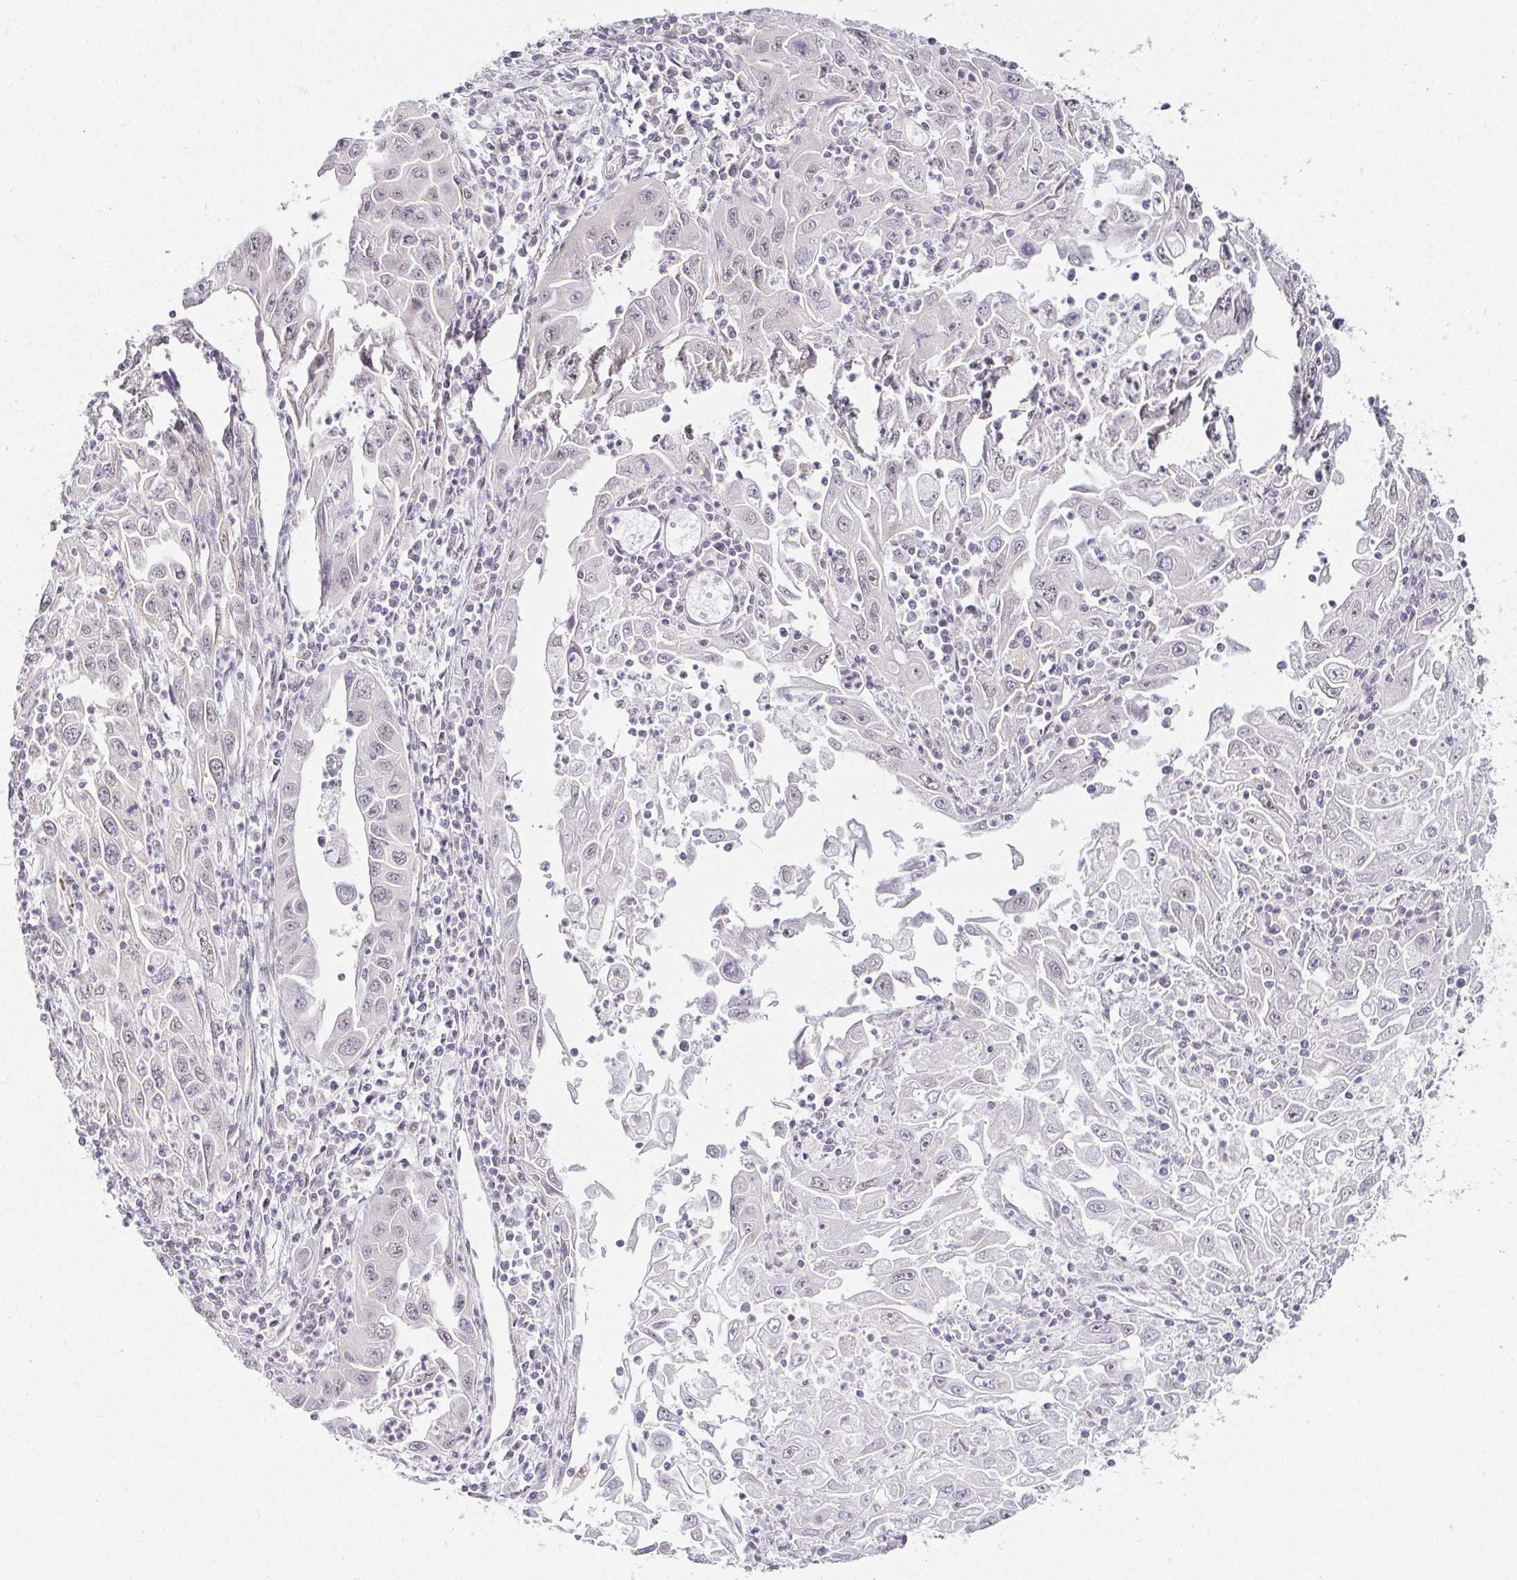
{"staining": {"intensity": "negative", "quantity": "none", "location": "none"}, "tissue": "endometrial cancer", "cell_type": "Tumor cells", "image_type": "cancer", "snomed": [{"axis": "morphology", "description": "Adenocarcinoma, NOS"}, {"axis": "topography", "description": "Uterus"}], "caption": "IHC image of neoplastic tissue: human endometrial adenocarcinoma stained with DAB shows no significant protein expression in tumor cells.", "gene": "ACAN", "patient": {"sex": "female", "age": 62}}